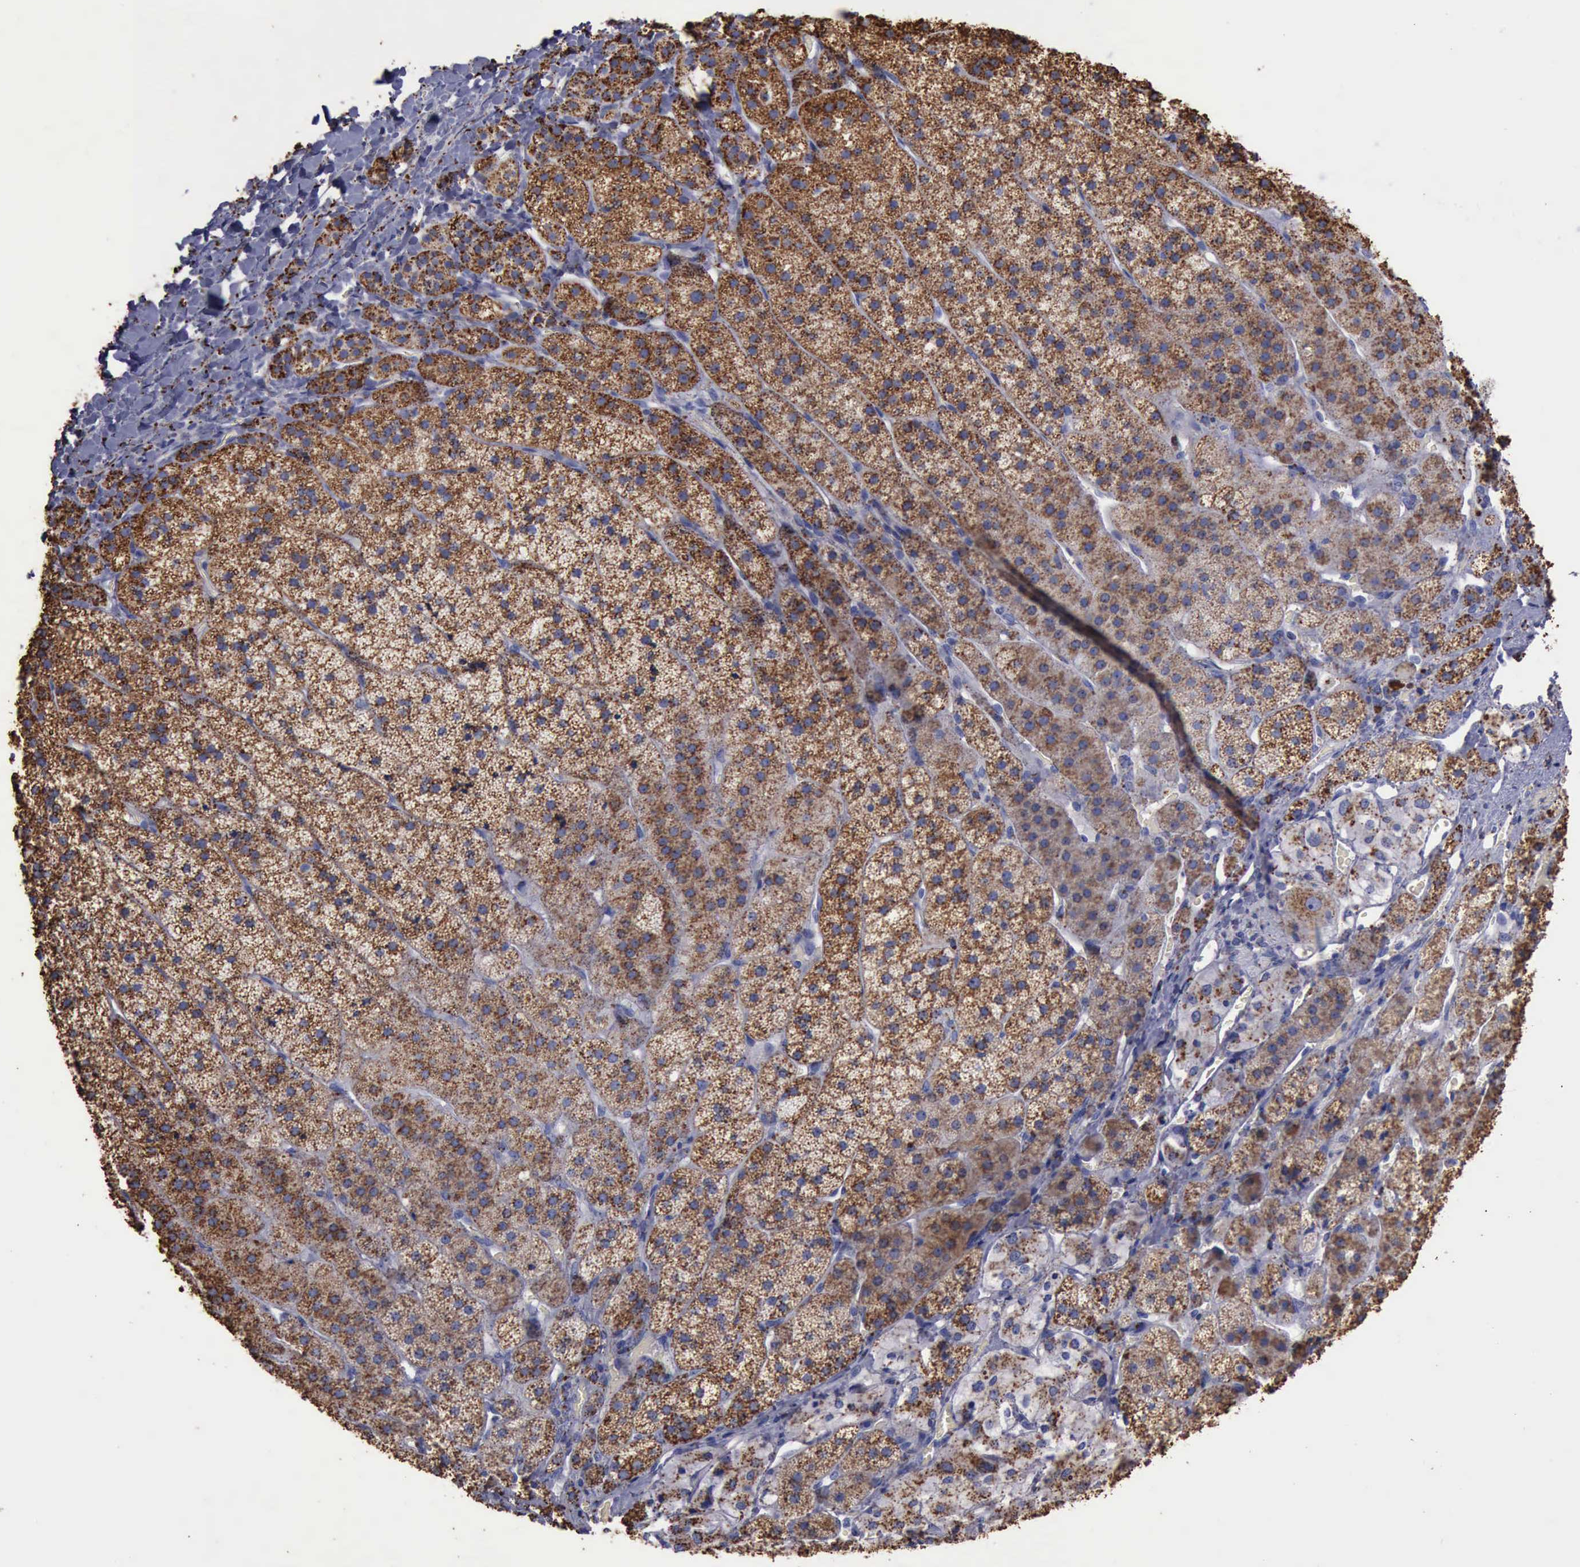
{"staining": {"intensity": "moderate", "quantity": ">75%", "location": "cytoplasmic/membranous"}, "tissue": "adrenal gland", "cell_type": "Glandular cells", "image_type": "normal", "snomed": [{"axis": "morphology", "description": "Normal tissue, NOS"}, {"axis": "topography", "description": "Adrenal gland"}], "caption": "Adrenal gland stained with a protein marker reveals moderate staining in glandular cells.", "gene": "CTSD", "patient": {"sex": "female", "age": 44}}